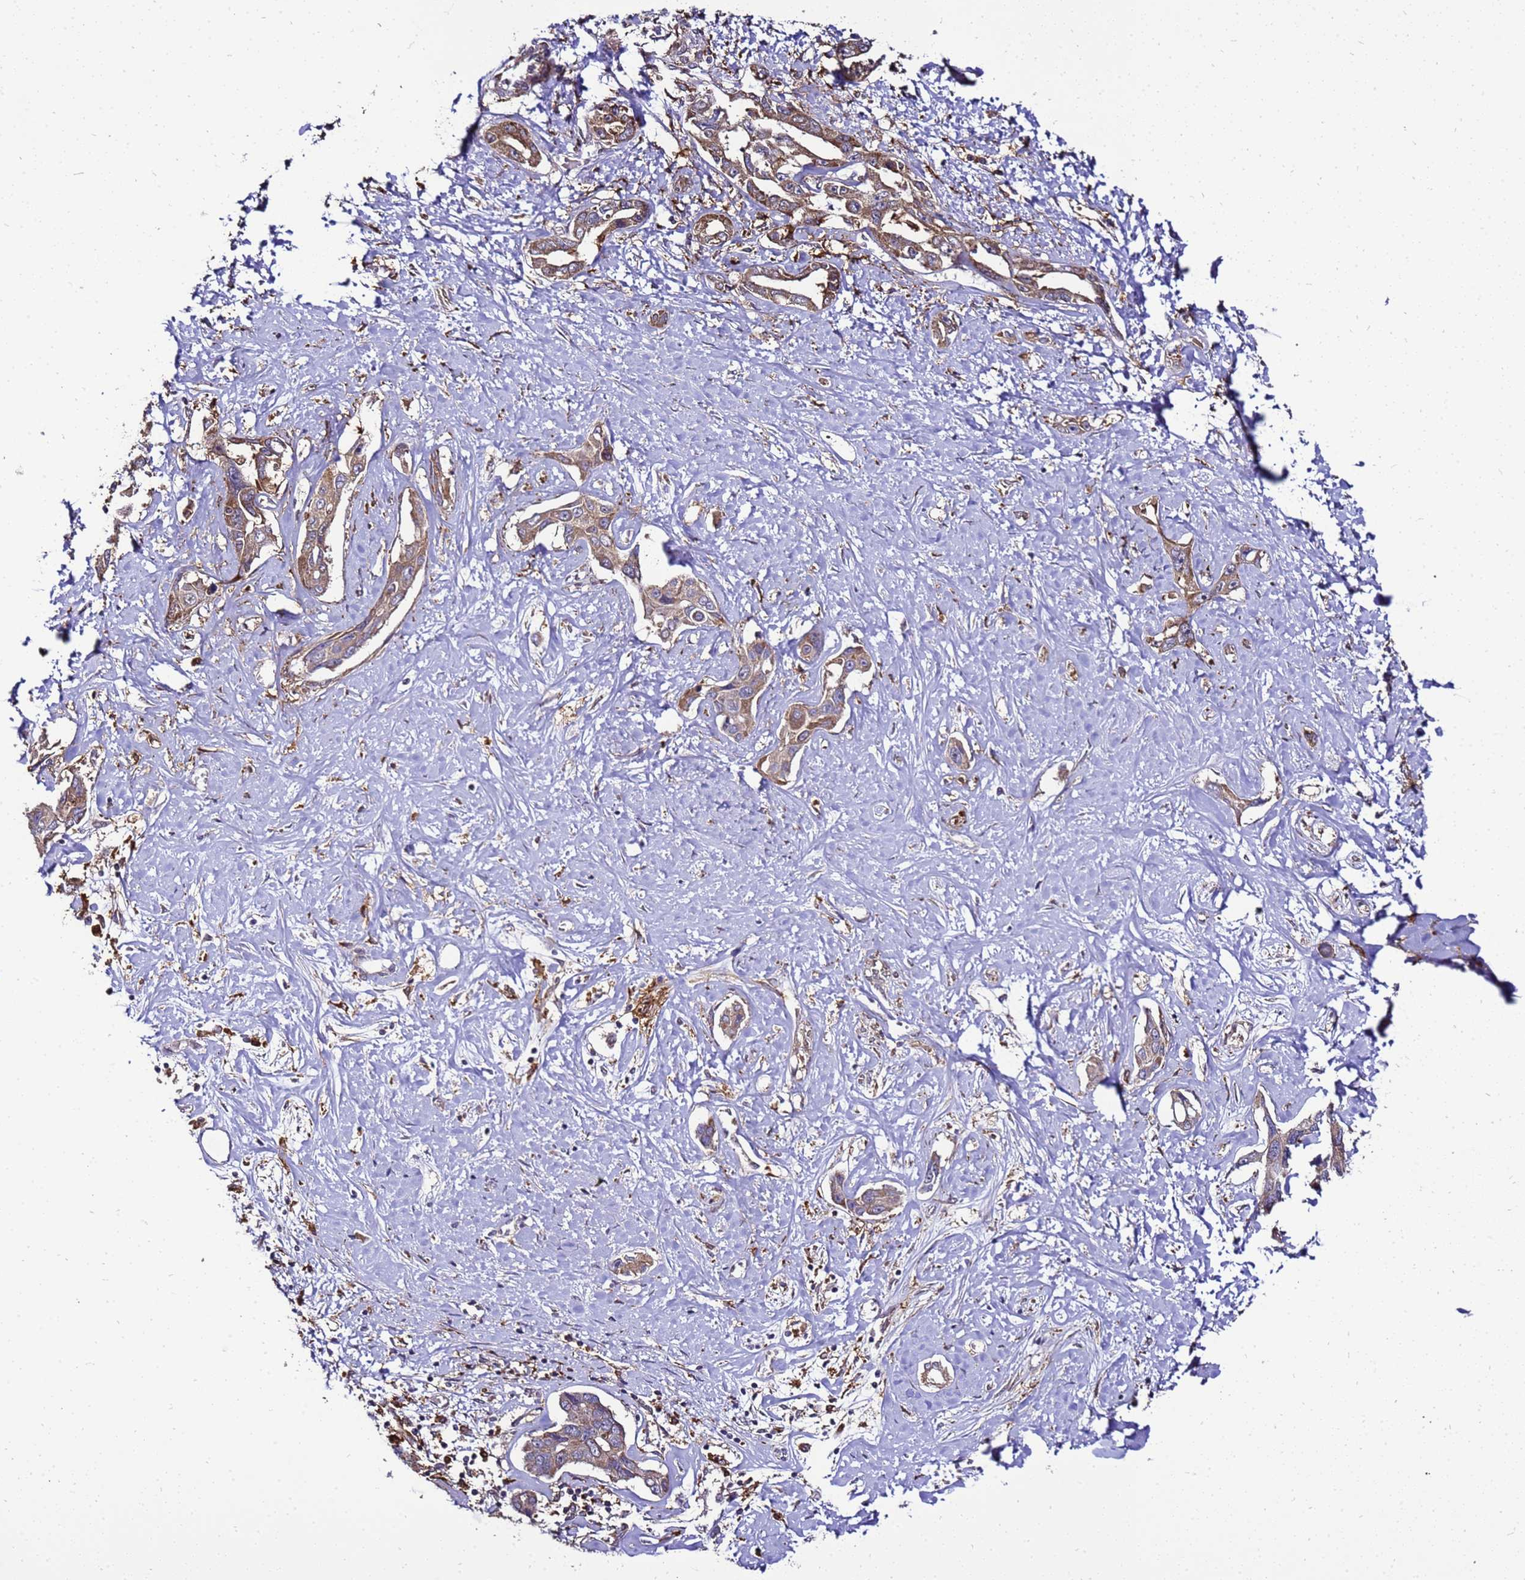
{"staining": {"intensity": "moderate", "quantity": ">75%", "location": "cytoplasmic/membranous"}, "tissue": "liver cancer", "cell_type": "Tumor cells", "image_type": "cancer", "snomed": [{"axis": "morphology", "description": "Cholangiocarcinoma"}, {"axis": "topography", "description": "Liver"}], "caption": "Approximately >75% of tumor cells in liver cholangiocarcinoma demonstrate moderate cytoplasmic/membranous protein positivity as visualized by brown immunohistochemical staining.", "gene": "TRABD", "patient": {"sex": "male", "age": 59}}